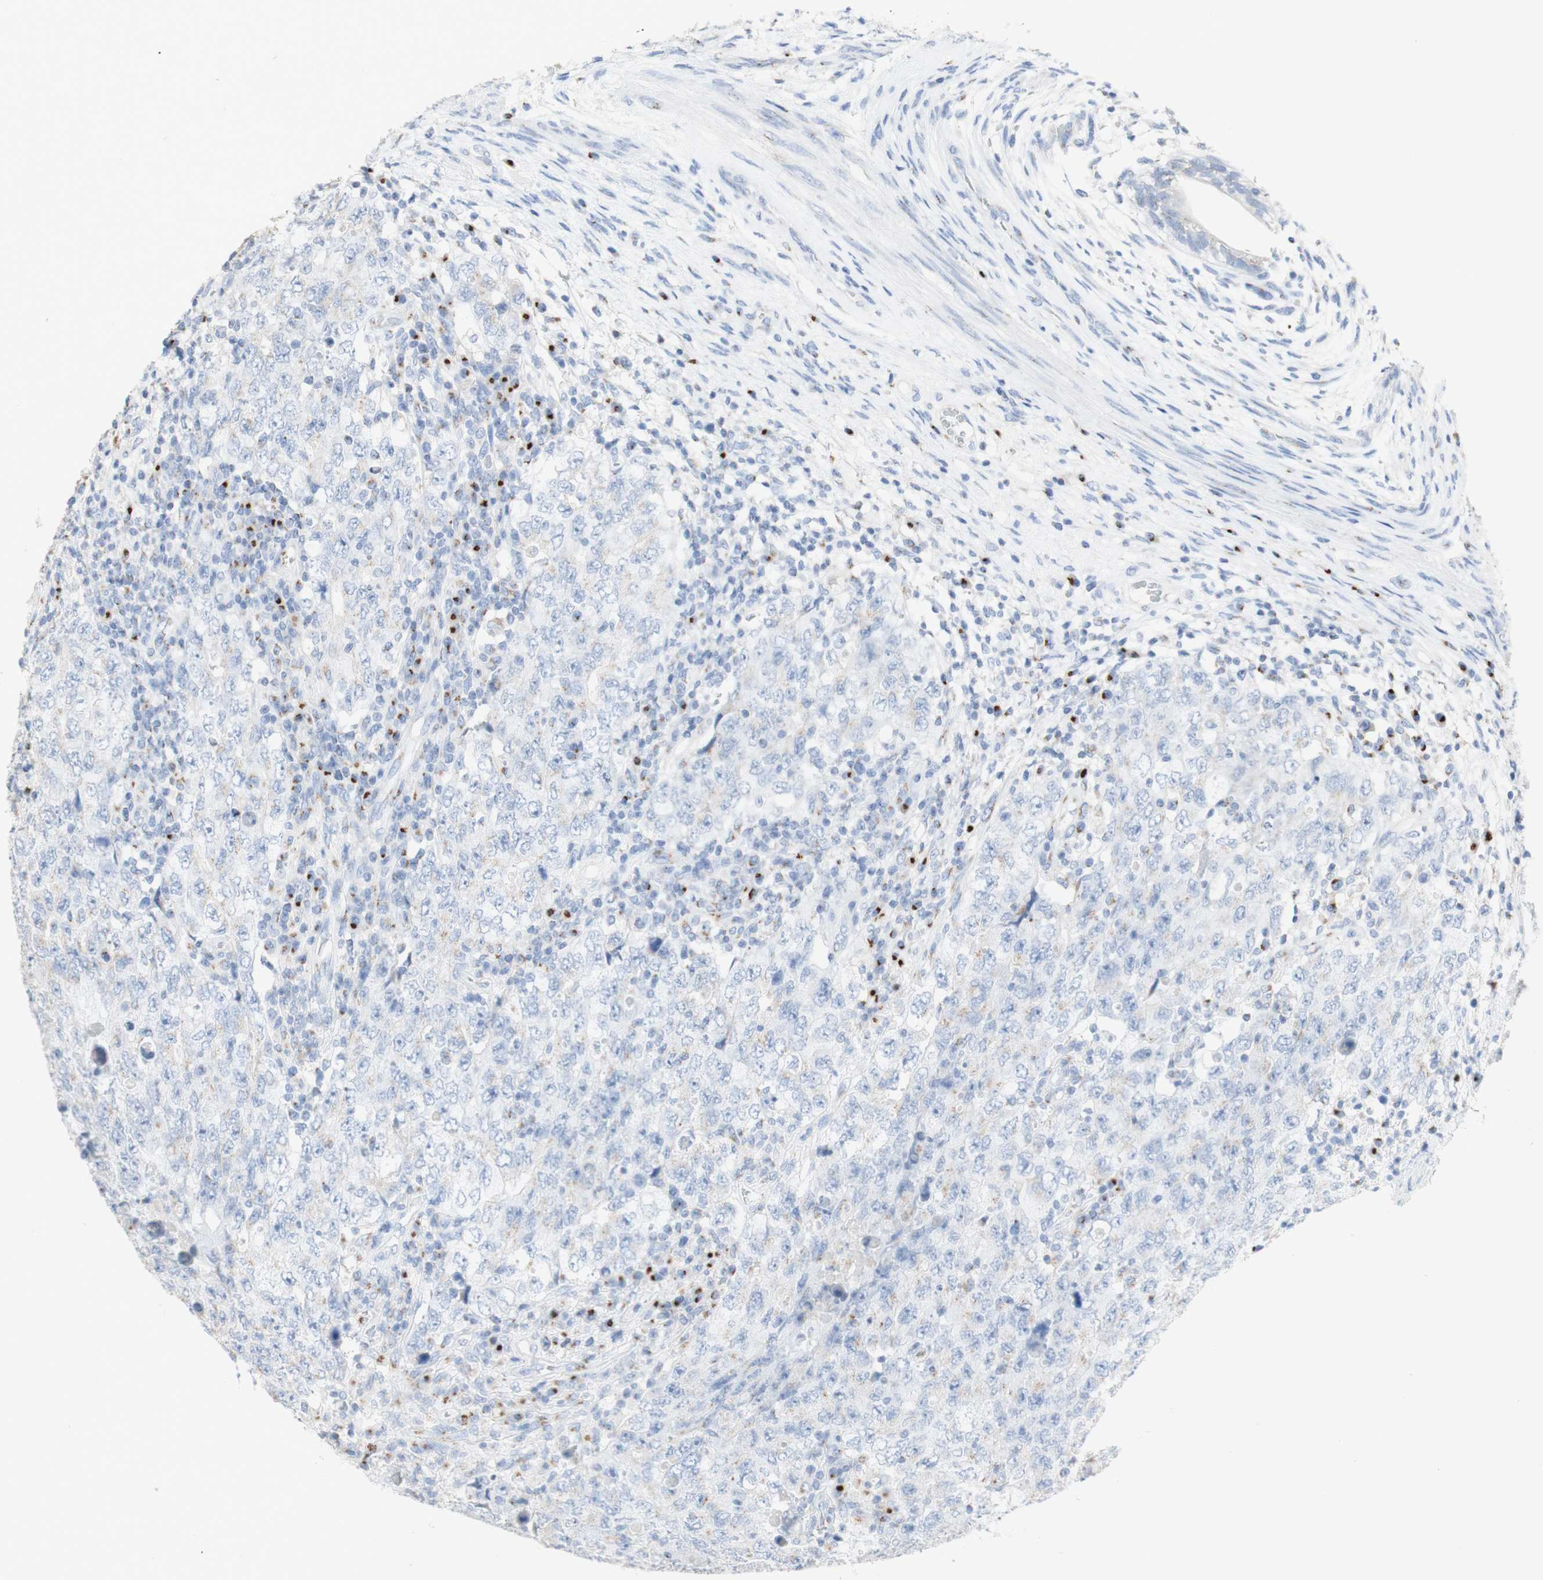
{"staining": {"intensity": "weak", "quantity": "<25%", "location": "cytoplasmic/membranous"}, "tissue": "testis cancer", "cell_type": "Tumor cells", "image_type": "cancer", "snomed": [{"axis": "morphology", "description": "Carcinoma, Embryonal, NOS"}, {"axis": "topography", "description": "Testis"}], "caption": "DAB immunohistochemical staining of human testis cancer displays no significant staining in tumor cells. Brightfield microscopy of immunohistochemistry stained with DAB (3,3'-diaminobenzidine) (brown) and hematoxylin (blue), captured at high magnification.", "gene": "MANEA", "patient": {"sex": "male", "age": 26}}